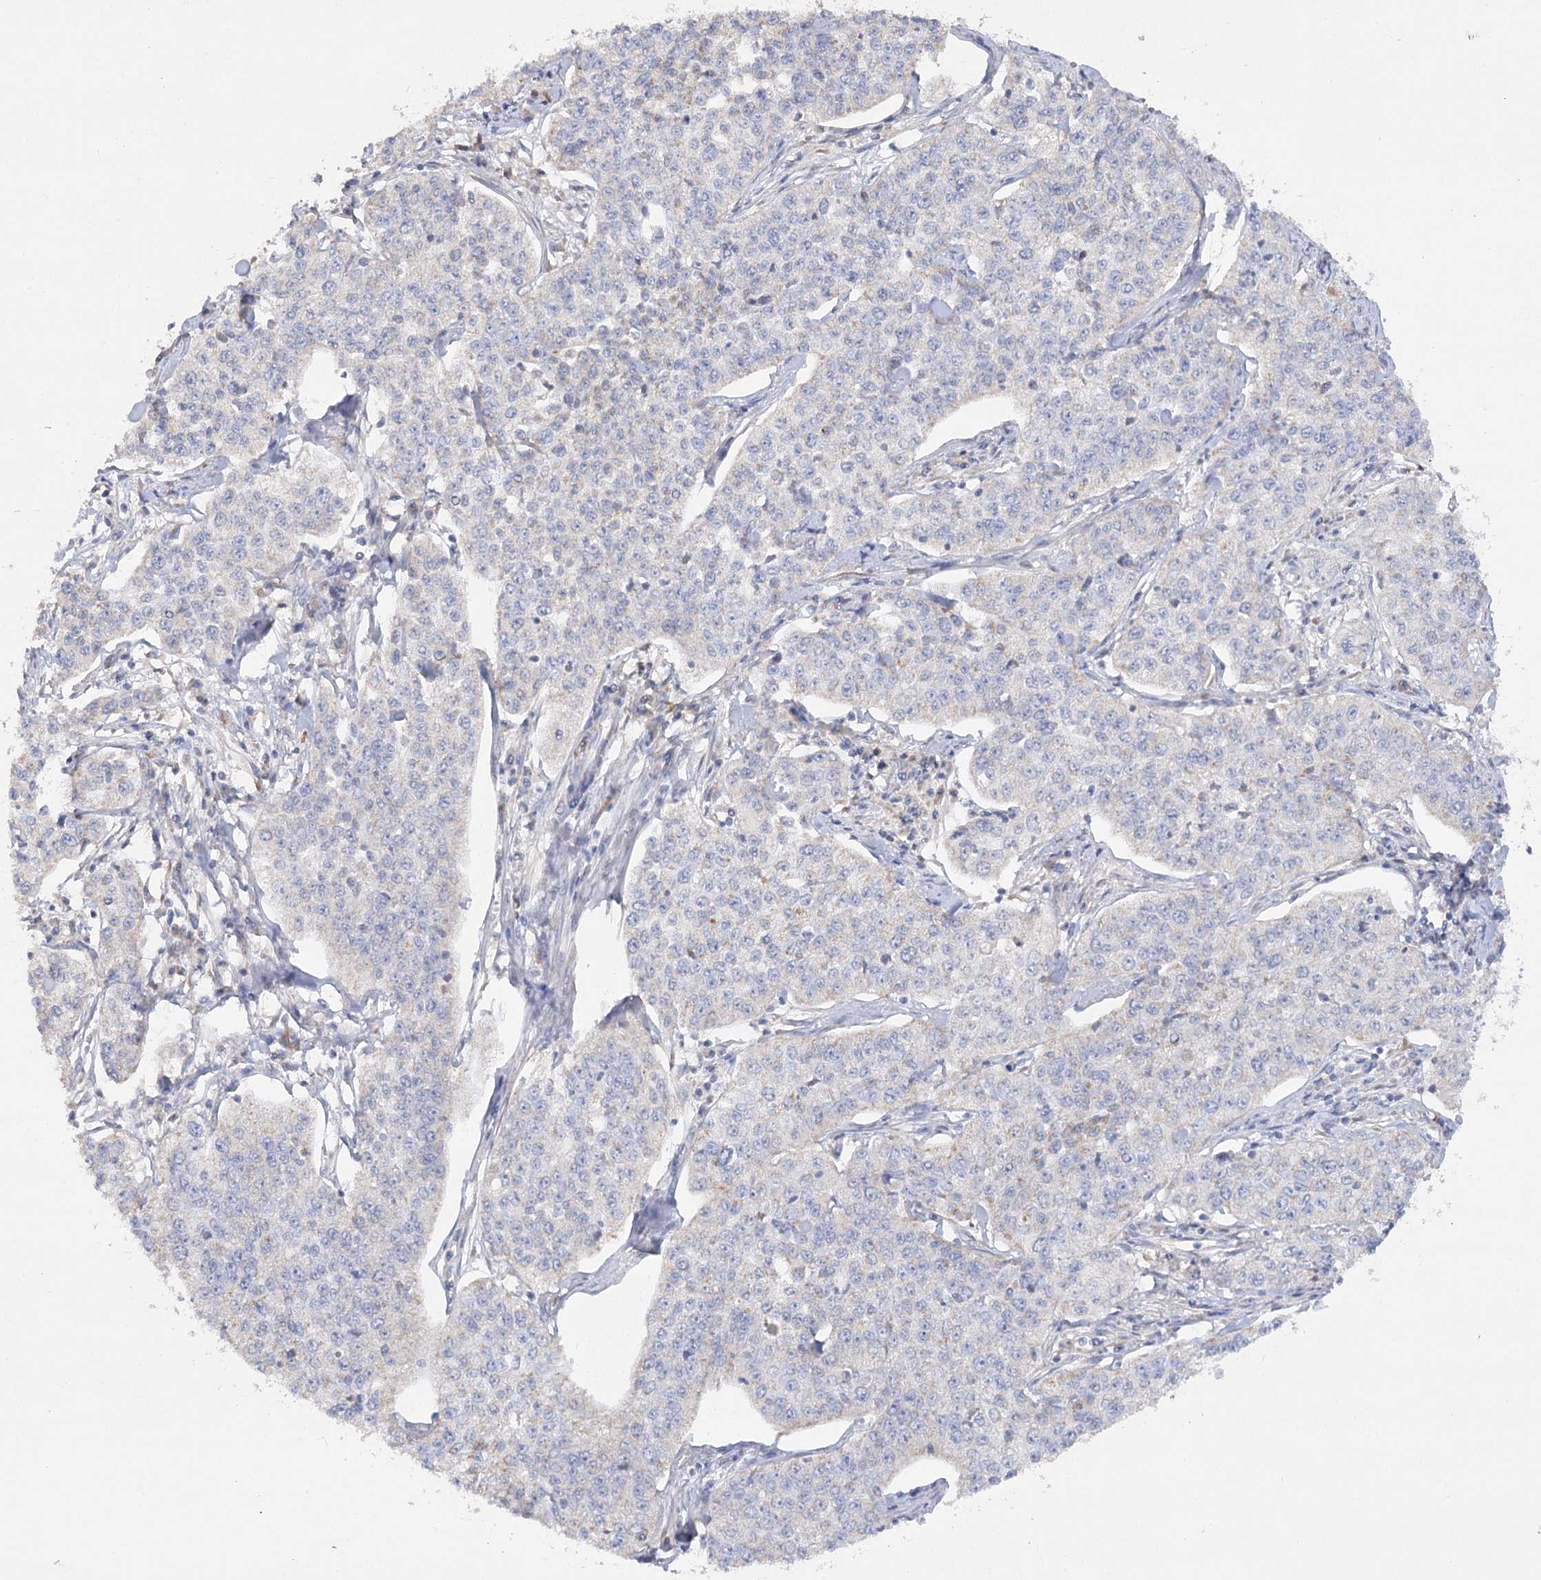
{"staining": {"intensity": "weak", "quantity": "<25%", "location": "cytoplasmic/membranous"}, "tissue": "cervical cancer", "cell_type": "Tumor cells", "image_type": "cancer", "snomed": [{"axis": "morphology", "description": "Squamous cell carcinoma, NOS"}, {"axis": "topography", "description": "Cervix"}], "caption": "High magnification brightfield microscopy of cervical squamous cell carcinoma stained with DAB (brown) and counterstained with hematoxylin (blue): tumor cells show no significant positivity.", "gene": "TMEM187", "patient": {"sex": "female", "age": 35}}